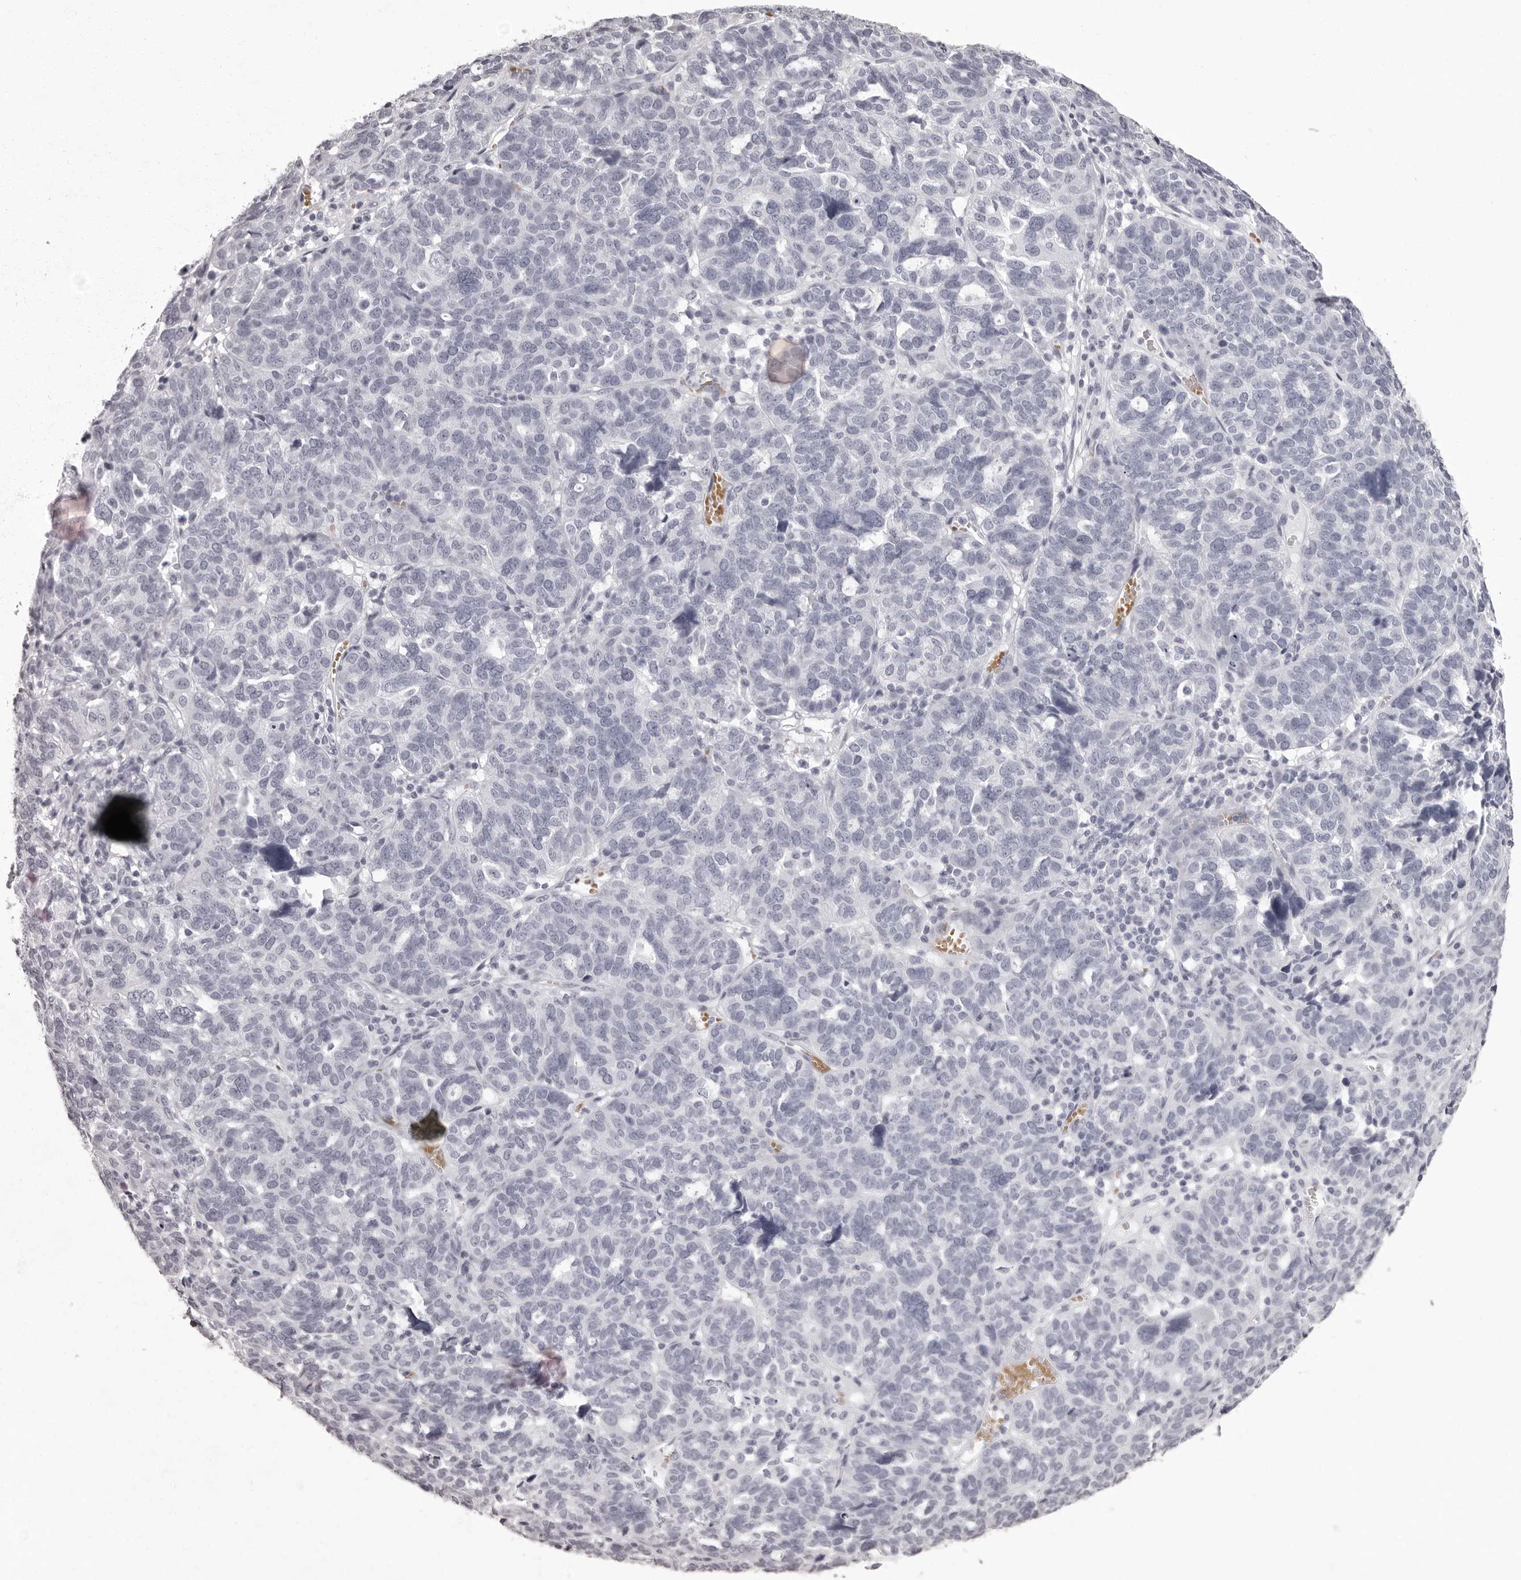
{"staining": {"intensity": "negative", "quantity": "none", "location": "none"}, "tissue": "ovarian cancer", "cell_type": "Tumor cells", "image_type": "cancer", "snomed": [{"axis": "morphology", "description": "Cystadenocarcinoma, serous, NOS"}, {"axis": "topography", "description": "Ovary"}], "caption": "Immunohistochemistry (IHC) image of ovarian cancer stained for a protein (brown), which shows no staining in tumor cells.", "gene": "C8orf74", "patient": {"sex": "female", "age": 59}}